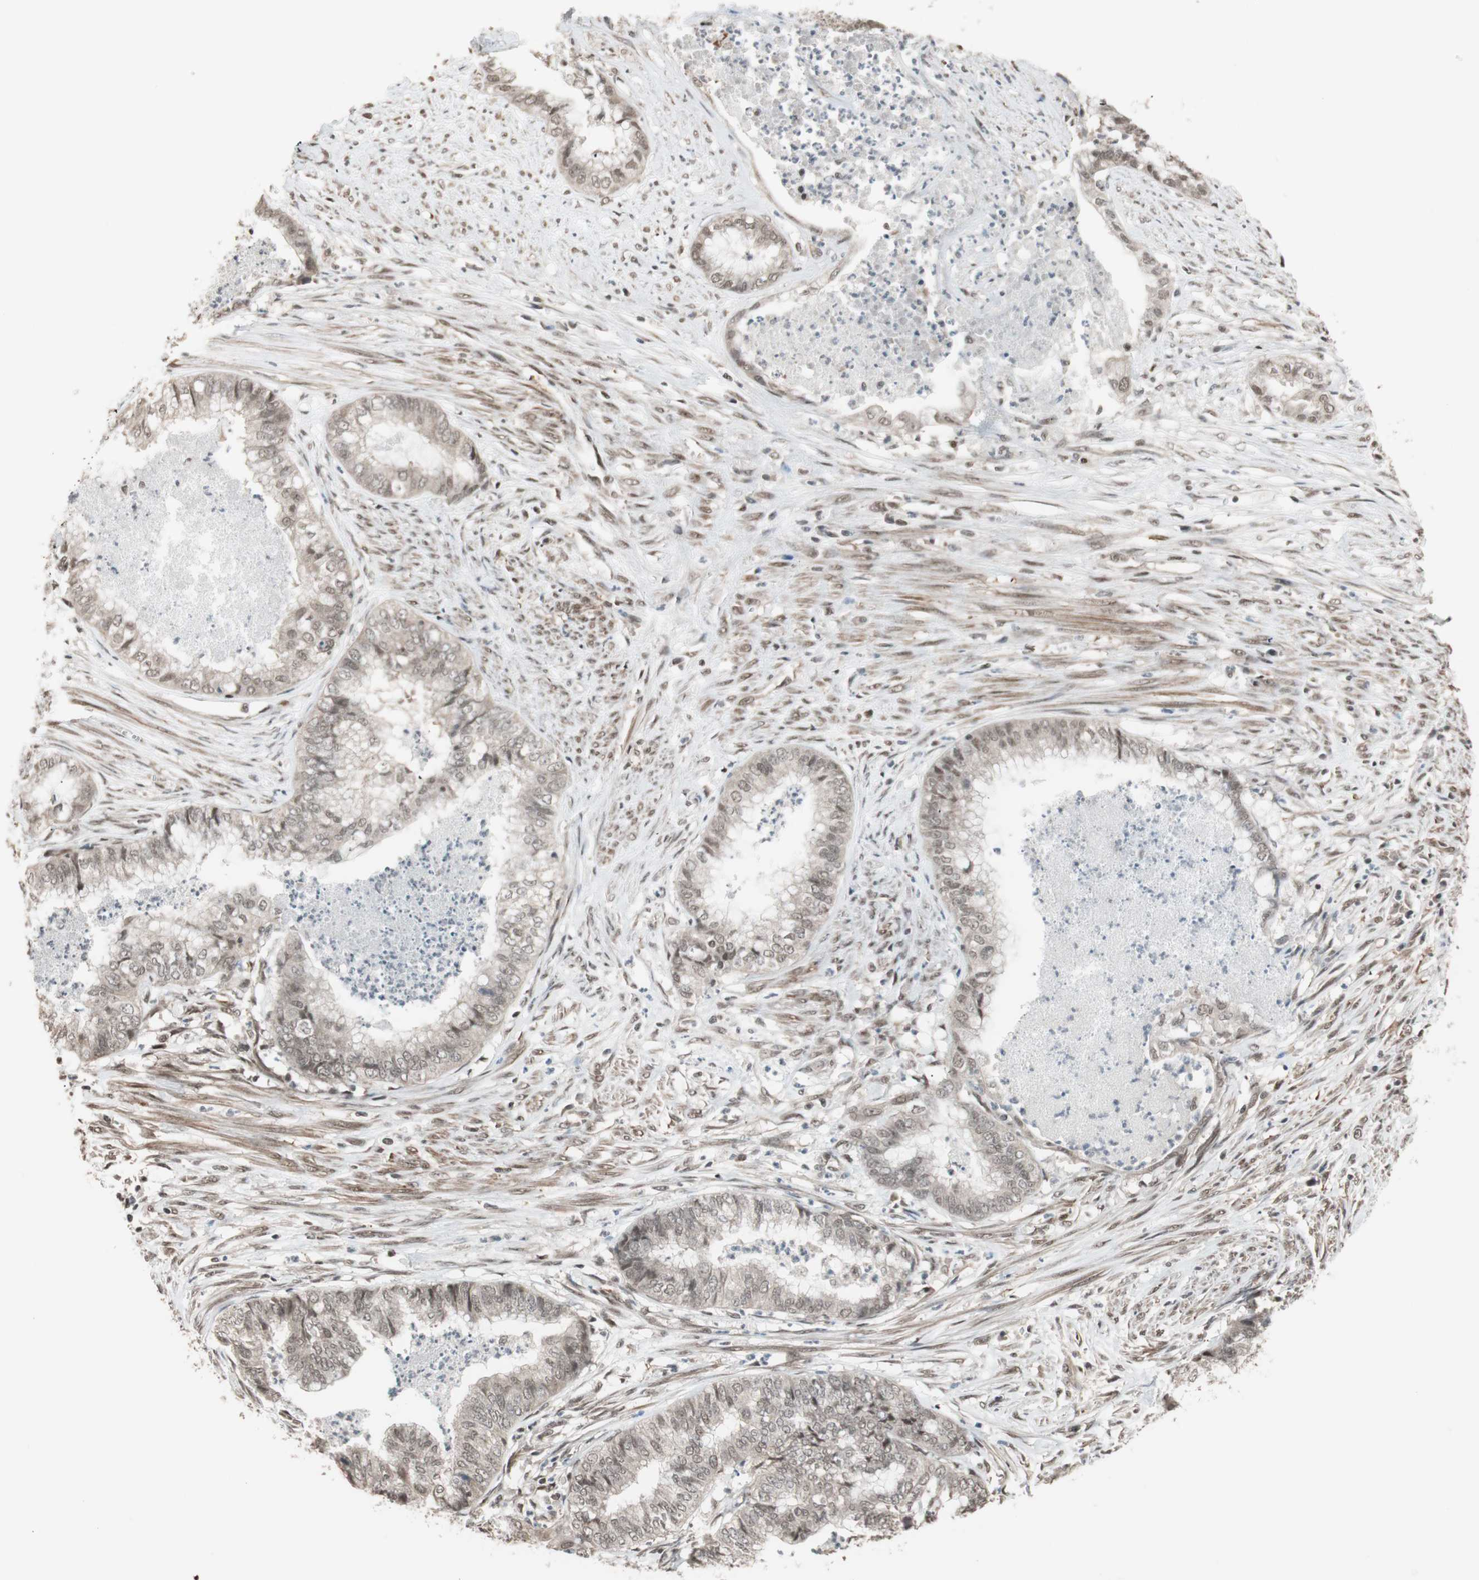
{"staining": {"intensity": "weak", "quantity": "<25%", "location": "cytoplasmic/membranous"}, "tissue": "endometrial cancer", "cell_type": "Tumor cells", "image_type": "cancer", "snomed": [{"axis": "morphology", "description": "Necrosis, NOS"}, {"axis": "morphology", "description": "Adenocarcinoma, NOS"}, {"axis": "topography", "description": "Endometrium"}], "caption": "Tumor cells are negative for brown protein staining in endometrial adenocarcinoma.", "gene": "DRAP1", "patient": {"sex": "female", "age": 79}}